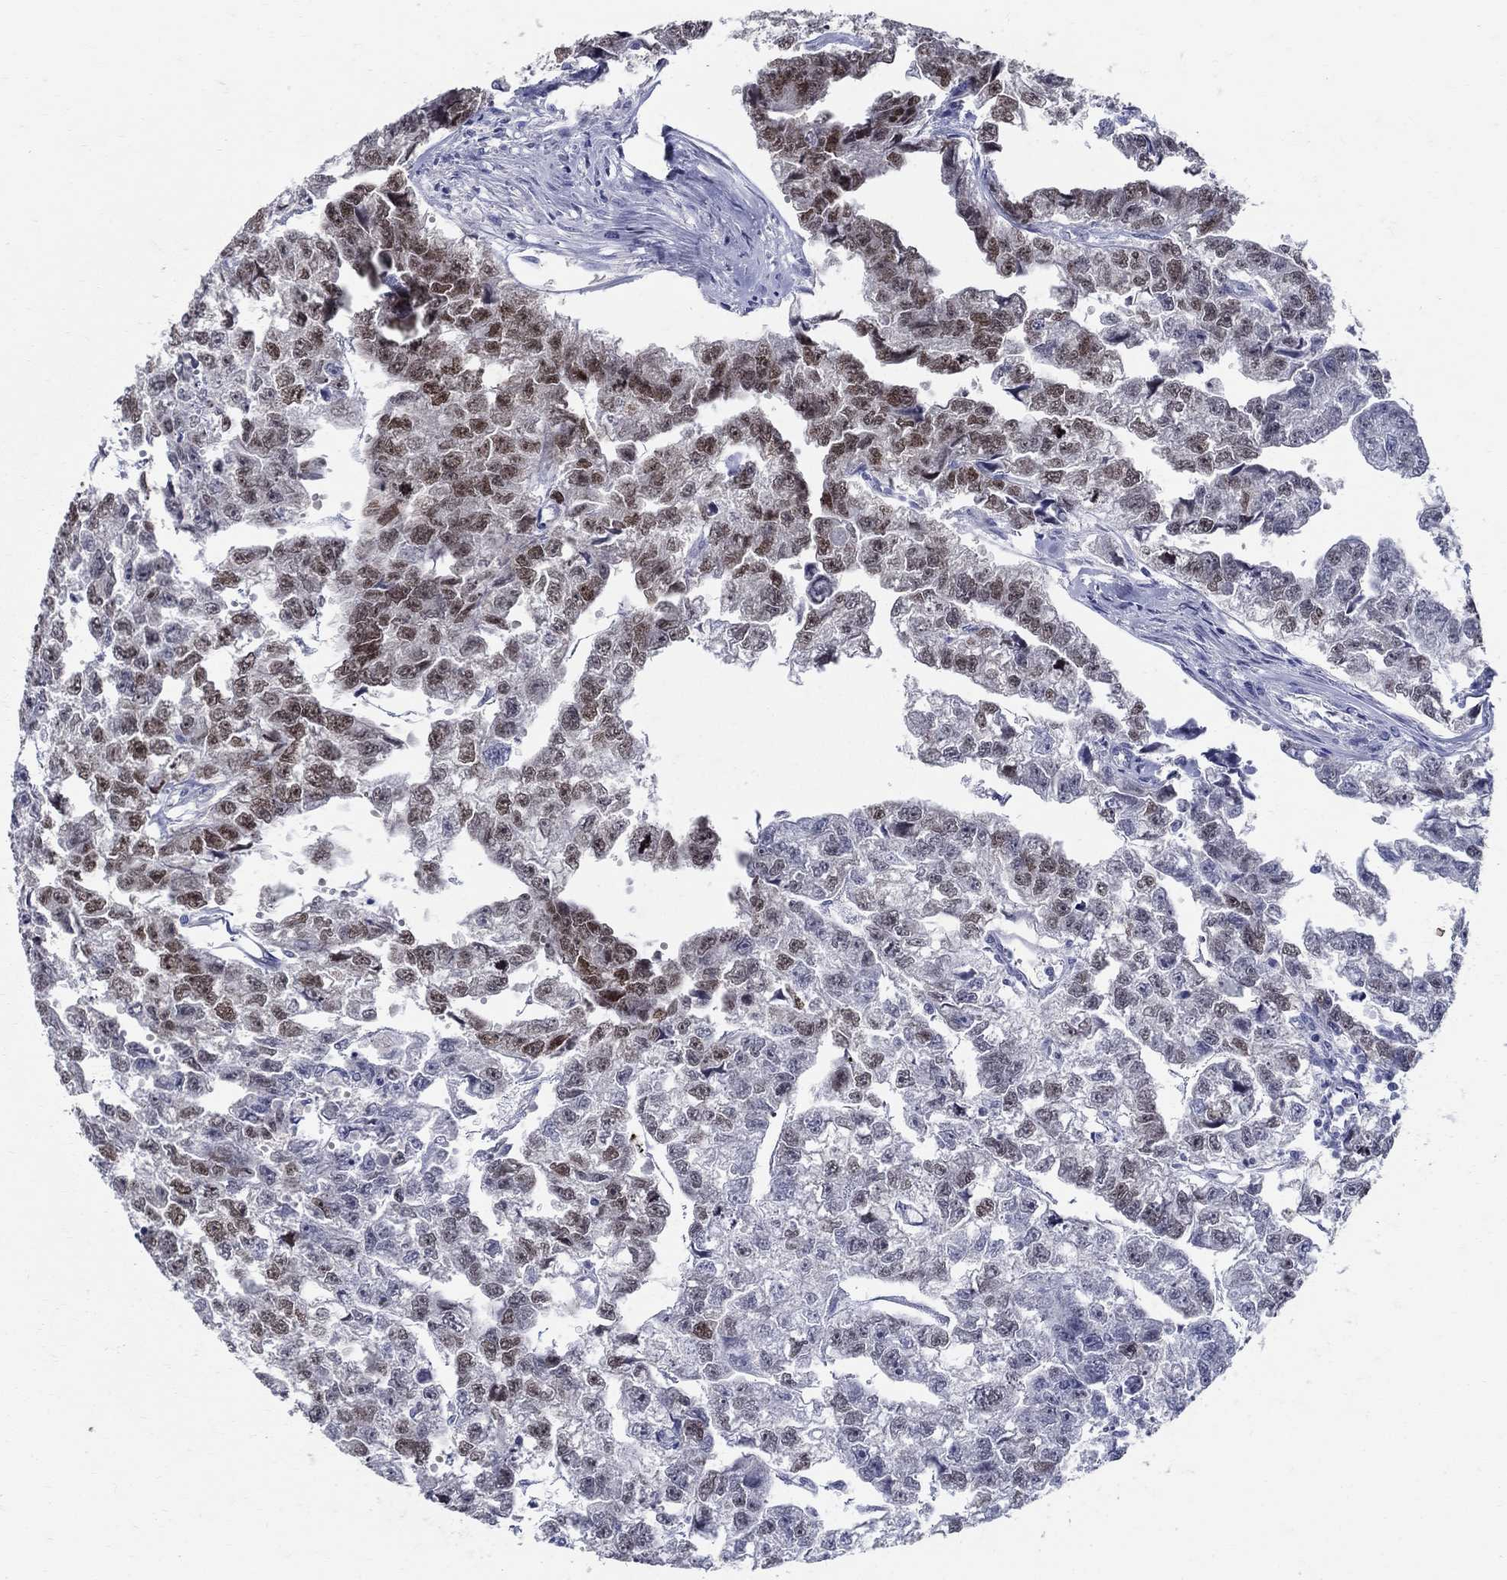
{"staining": {"intensity": "moderate", "quantity": "25%-75%", "location": "nuclear"}, "tissue": "testis cancer", "cell_type": "Tumor cells", "image_type": "cancer", "snomed": [{"axis": "morphology", "description": "Carcinoma, Embryonal, NOS"}, {"axis": "morphology", "description": "Teratoma, malignant, NOS"}, {"axis": "topography", "description": "Testis"}], "caption": "A micrograph showing moderate nuclear positivity in approximately 25%-75% of tumor cells in teratoma (malignant) (testis), as visualized by brown immunohistochemical staining.", "gene": "SOX2", "patient": {"sex": "male", "age": 44}}